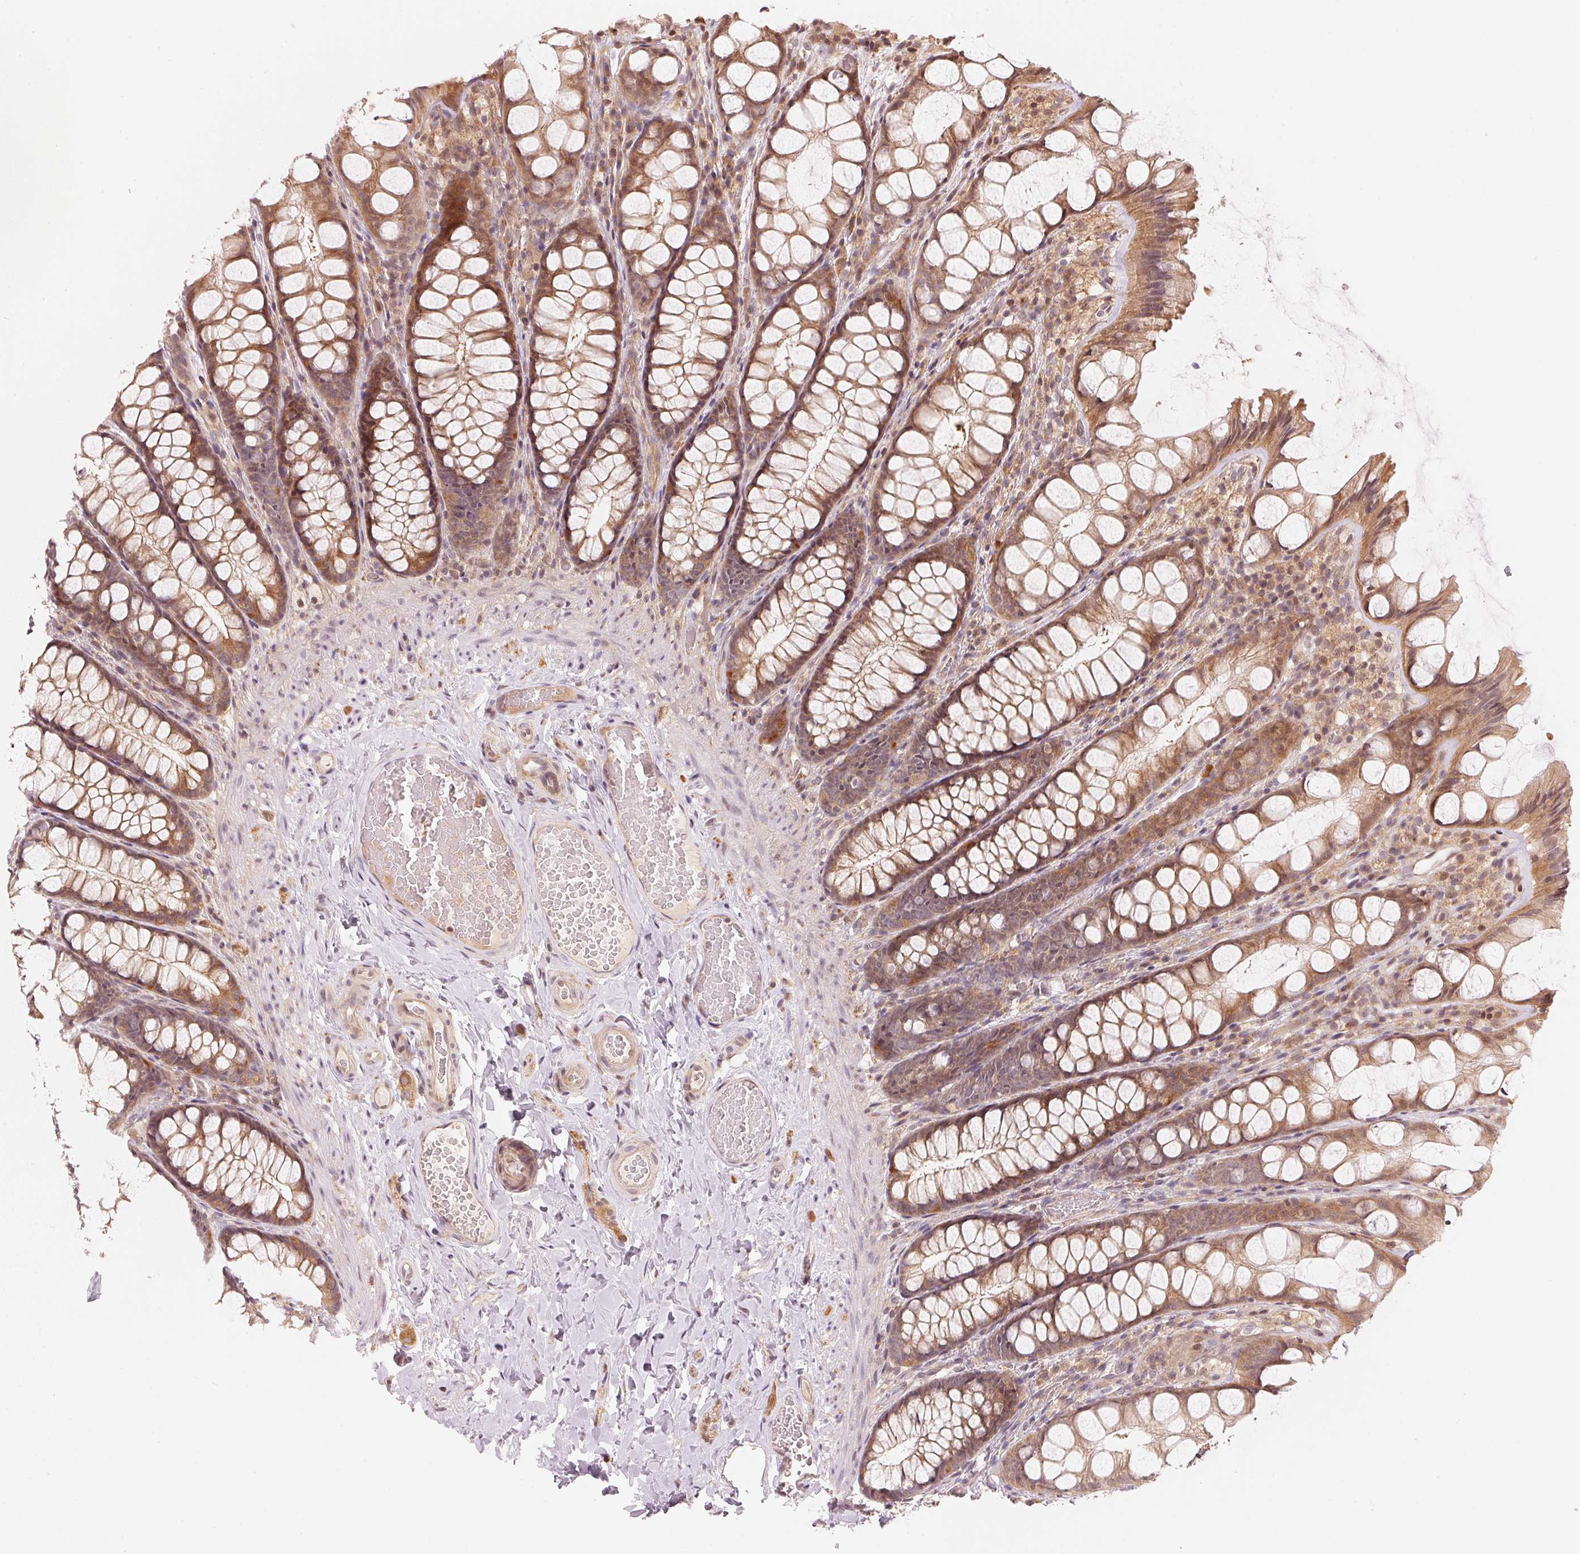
{"staining": {"intensity": "weak", "quantity": "25%-75%", "location": "cytoplasmic/membranous"}, "tissue": "colon", "cell_type": "Endothelial cells", "image_type": "normal", "snomed": [{"axis": "morphology", "description": "Normal tissue, NOS"}, {"axis": "topography", "description": "Colon"}], "caption": "High-magnification brightfield microscopy of unremarkable colon stained with DAB (brown) and counterstained with hematoxylin (blue). endothelial cells exhibit weak cytoplasmic/membranous expression is seen in approximately25%-75% of cells. (Stains: DAB (3,3'-diaminobenzidine) in brown, nuclei in blue, Microscopy: brightfield microscopy at high magnification).", "gene": "PRKN", "patient": {"sex": "male", "age": 47}}